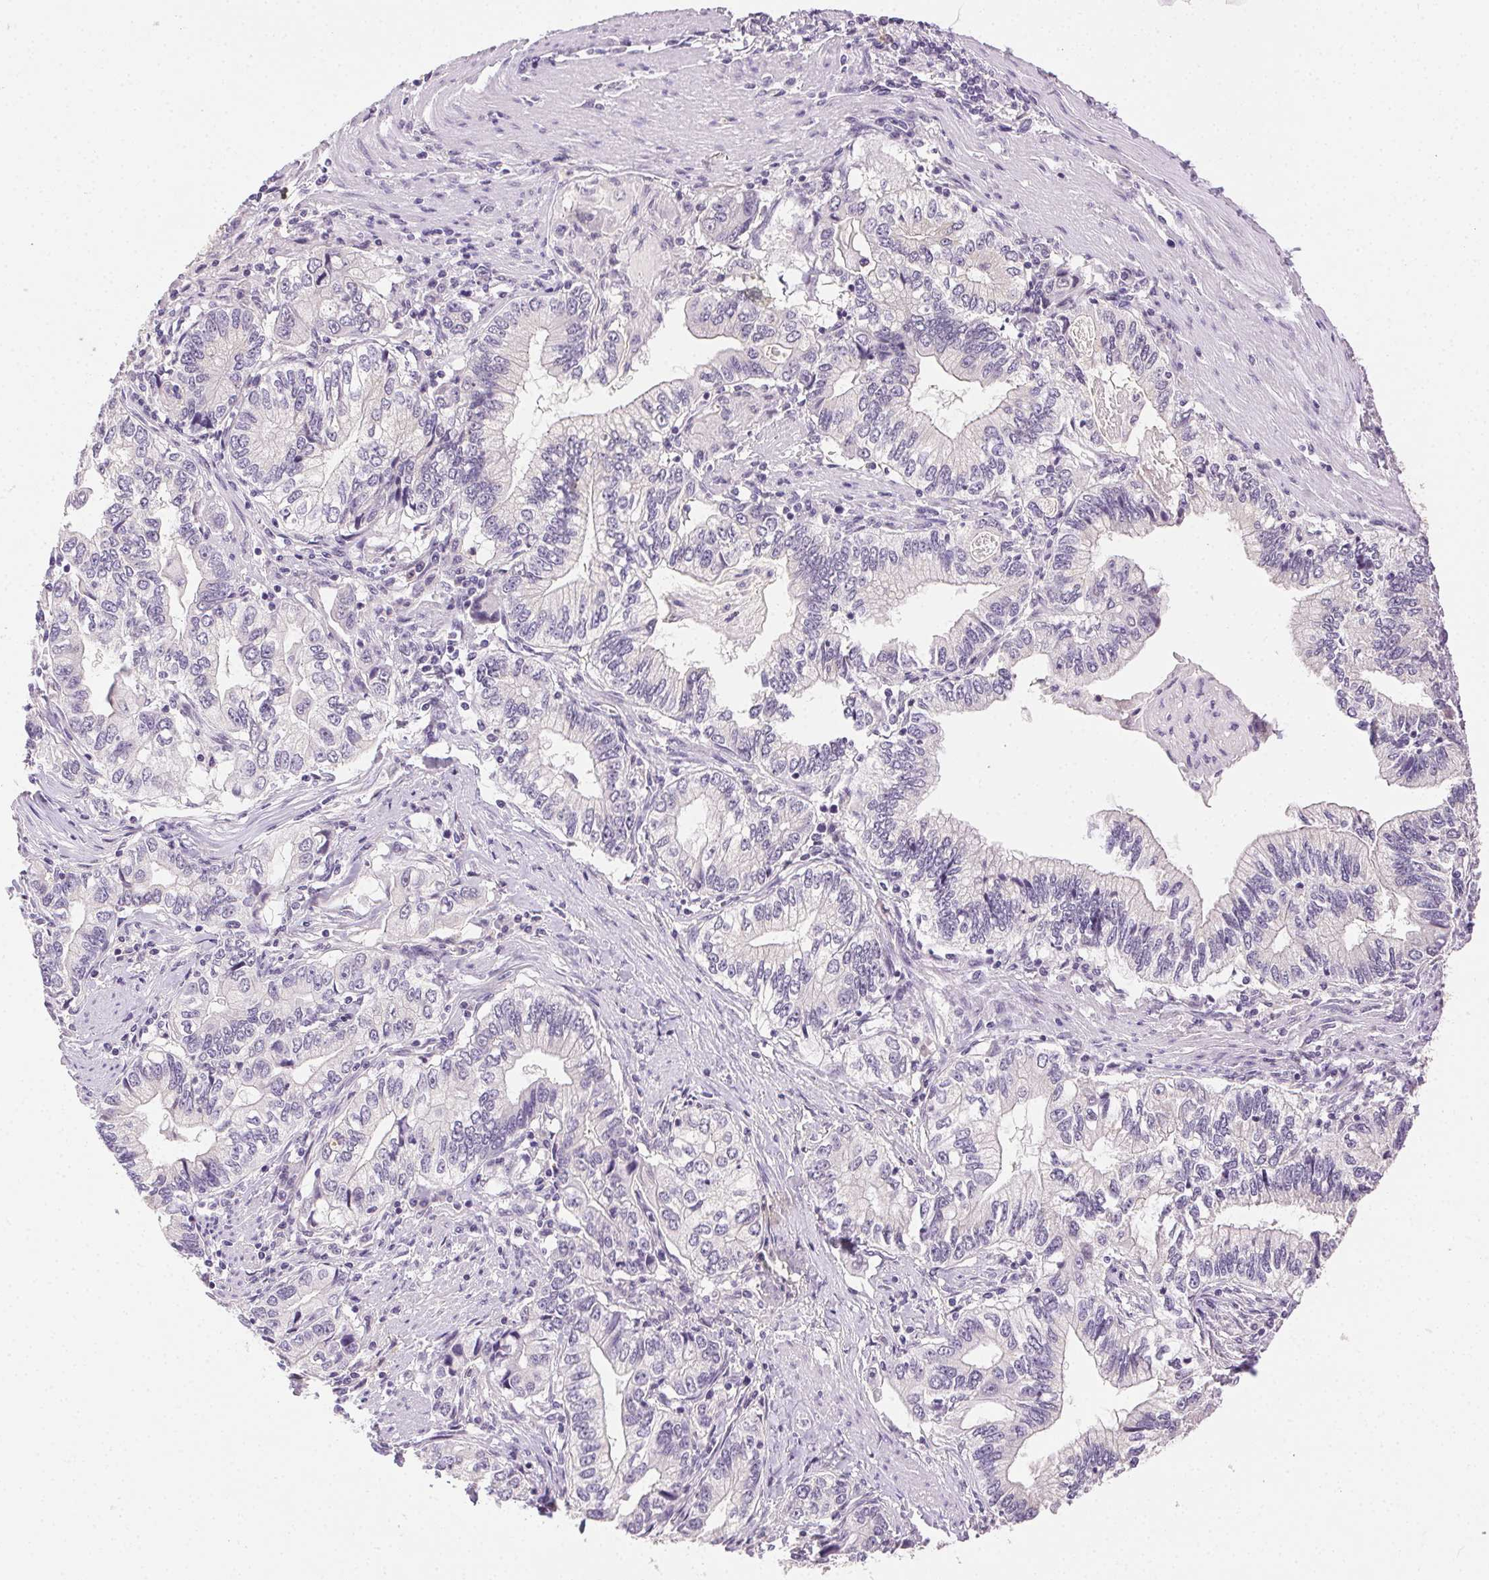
{"staining": {"intensity": "negative", "quantity": "none", "location": "none"}, "tissue": "stomach cancer", "cell_type": "Tumor cells", "image_type": "cancer", "snomed": [{"axis": "morphology", "description": "Adenocarcinoma, NOS"}, {"axis": "topography", "description": "Stomach, lower"}], "caption": "The histopathology image reveals no significant expression in tumor cells of stomach cancer.", "gene": "CLDN10", "patient": {"sex": "female", "age": 72}}